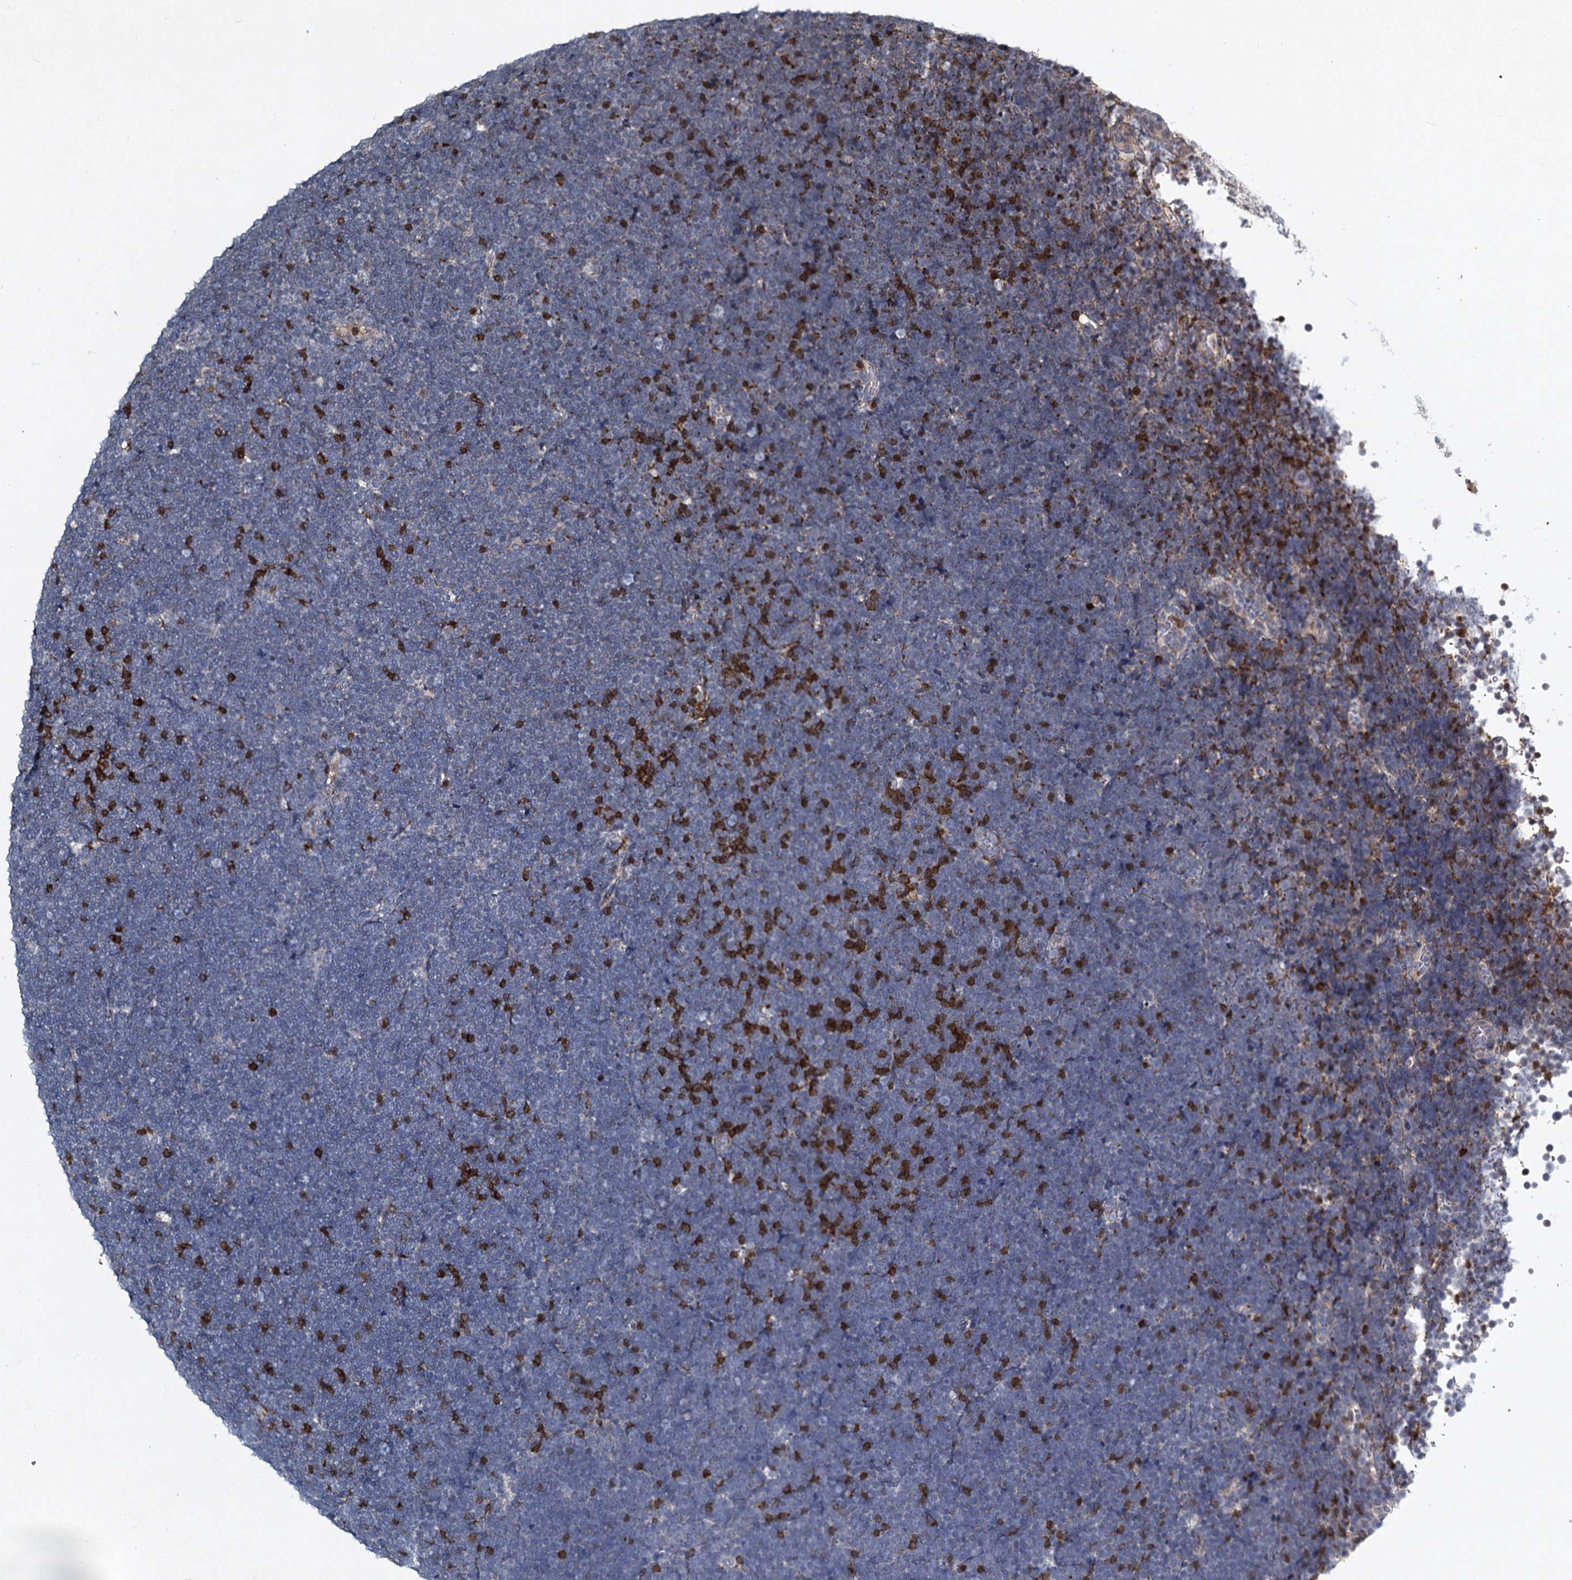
{"staining": {"intensity": "negative", "quantity": "none", "location": "none"}, "tissue": "lymphoma", "cell_type": "Tumor cells", "image_type": "cancer", "snomed": [{"axis": "morphology", "description": "Malignant lymphoma, non-Hodgkin's type, High grade"}, {"axis": "topography", "description": "Lymph node"}], "caption": "Immunohistochemical staining of human lymphoma displays no significant expression in tumor cells.", "gene": "STAP1", "patient": {"sex": "male", "age": 13}}